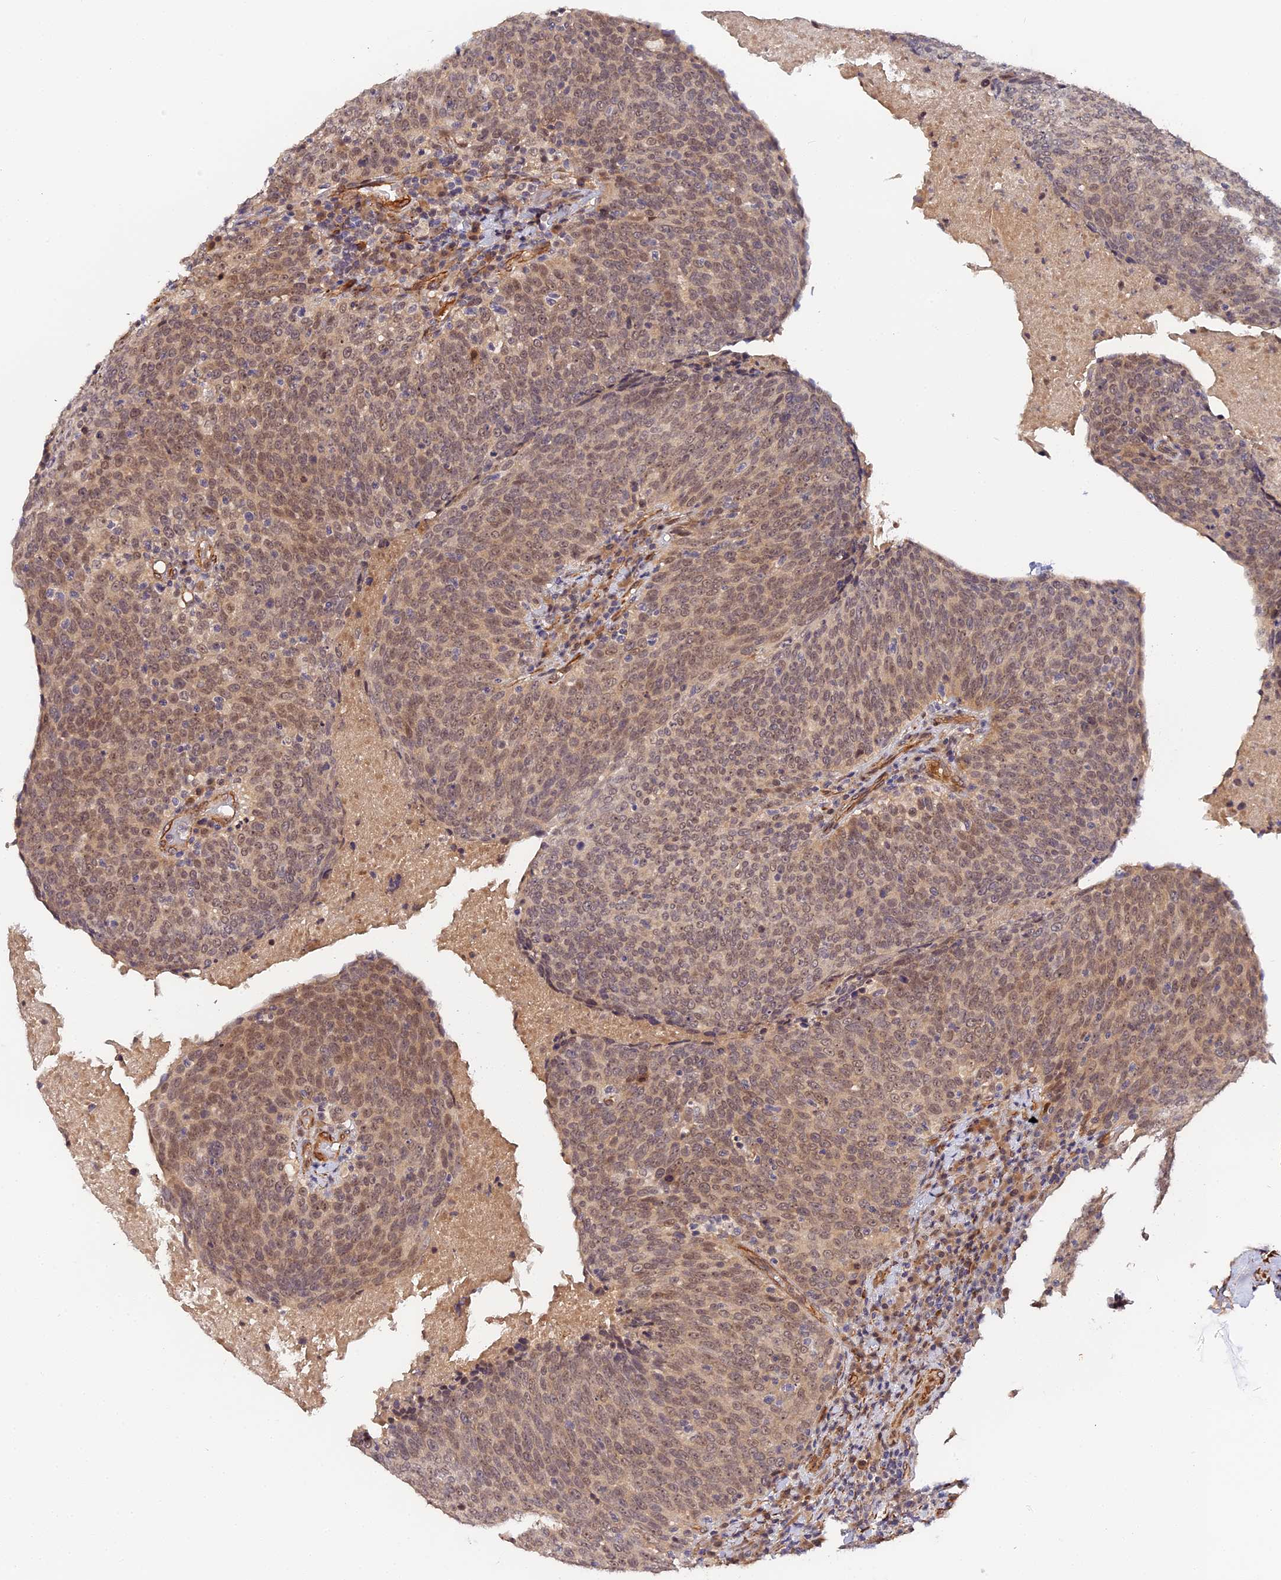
{"staining": {"intensity": "weak", "quantity": "25%-75%", "location": "nuclear"}, "tissue": "head and neck cancer", "cell_type": "Tumor cells", "image_type": "cancer", "snomed": [{"axis": "morphology", "description": "Squamous cell carcinoma, NOS"}, {"axis": "morphology", "description": "Squamous cell carcinoma, metastatic, NOS"}, {"axis": "topography", "description": "Lymph node"}, {"axis": "topography", "description": "Head-Neck"}], "caption": "Tumor cells display weak nuclear expression in about 25%-75% of cells in metastatic squamous cell carcinoma (head and neck).", "gene": "IMPACT", "patient": {"sex": "male", "age": 62}}